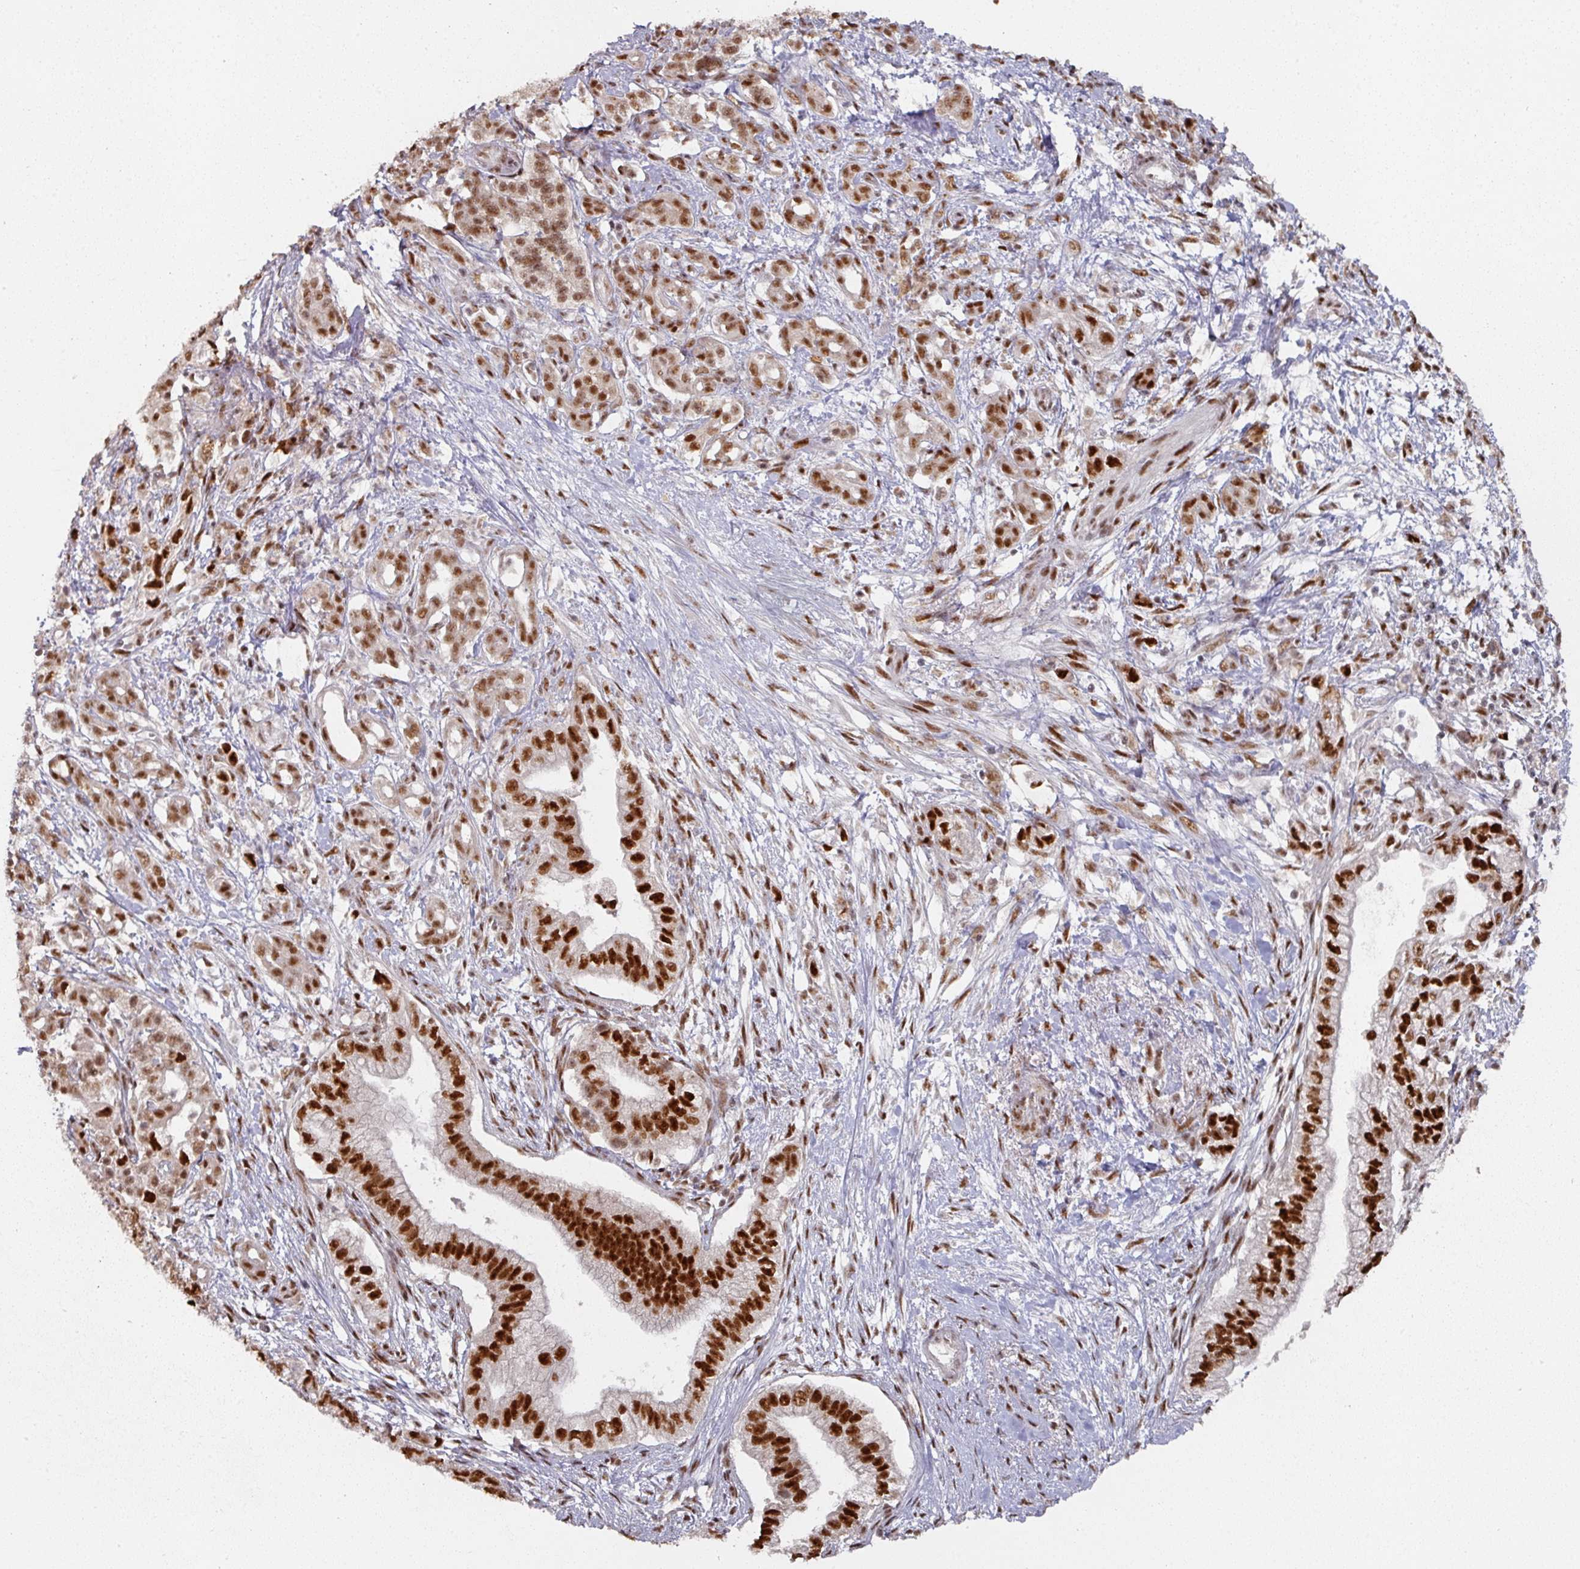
{"staining": {"intensity": "strong", "quantity": ">75%", "location": "nuclear"}, "tissue": "pancreatic cancer", "cell_type": "Tumor cells", "image_type": "cancer", "snomed": [{"axis": "morphology", "description": "Adenocarcinoma, NOS"}, {"axis": "topography", "description": "Pancreas"}], "caption": "Immunohistochemical staining of pancreatic cancer (adenocarcinoma) exhibits high levels of strong nuclear expression in approximately >75% of tumor cells. Using DAB (3,3'-diaminobenzidine) (brown) and hematoxylin (blue) stains, captured at high magnification using brightfield microscopy.", "gene": "MEPCE", "patient": {"sex": "male", "age": 70}}